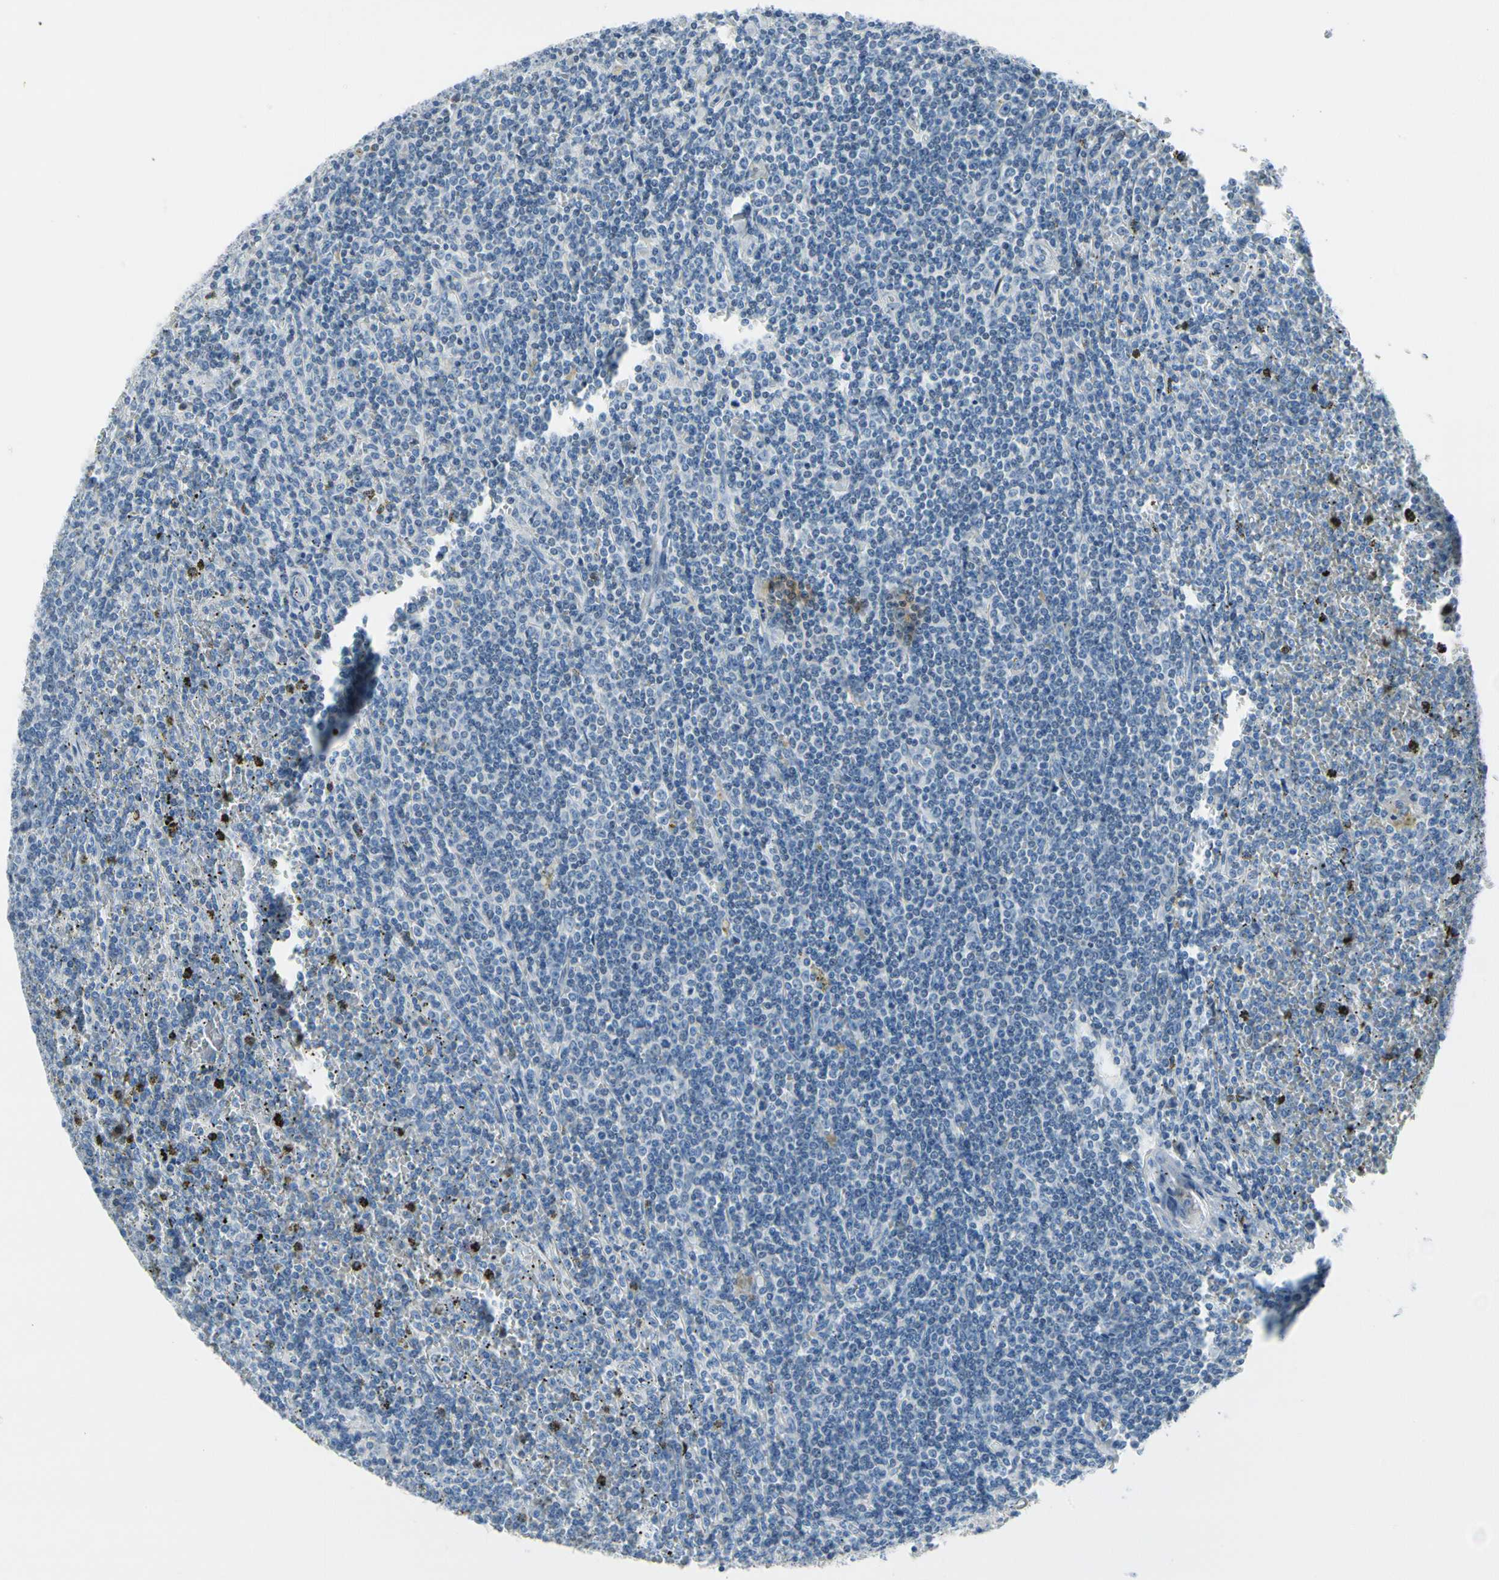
{"staining": {"intensity": "negative", "quantity": "none", "location": "none"}, "tissue": "lymphoma", "cell_type": "Tumor cells", "image_type": "cancer", "snomed": [{"axis": "morphology", "description": "Malignant lymphoma, non-Hodgkin's type, Low grade"}, {"axis": "topography", "description": "Spleen"}], "caption": "There is no significant staining in tumor cells of lymphoma. (DAB immunohistochemistry (IHC) with hematoxylin counter stain).", "gene": "MUC5B", "patient": {"sex": "female", "age": 19}}